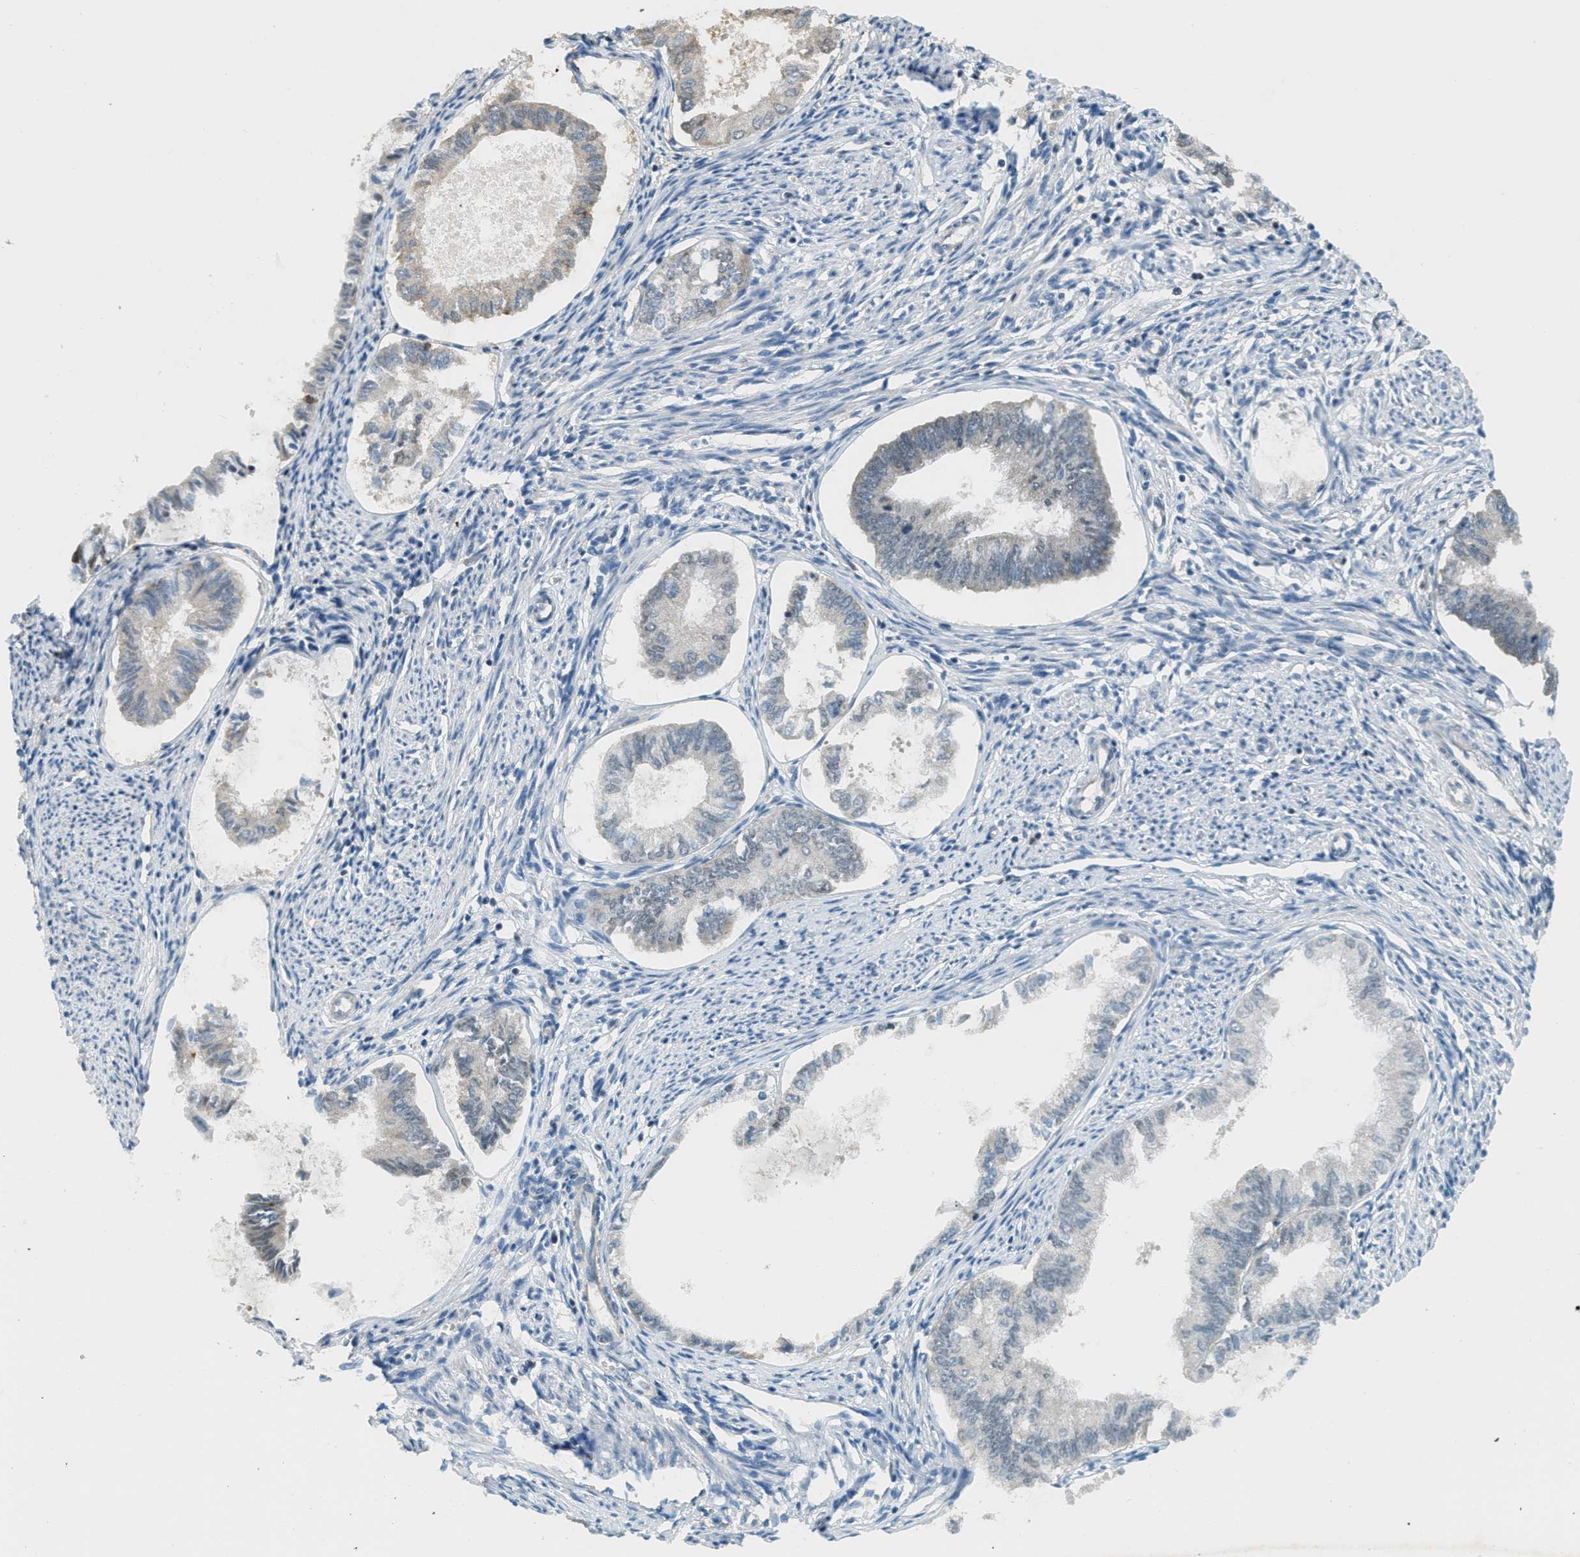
{"staining": {"intensity": "weak", "quantity": "<25%", "location": "cytoplasmic/membranous"}, "tissue": "endometrial cancer", "cell_type": "Tumor cells", "image_type": "cancer", "snomed": [{"axis": "morphology", "description": "Adenocarcinoma, NOS"}, {"axis": "topography", "description": "Endometrium"}], "caption": "Tumor cells are negative for protein expression in human adenocarcinoma (endometrial). (DAB IHC with hematoxylin counter stain).", "gene": "TCF20", "patient": {"sex": "female", "age": 86}}